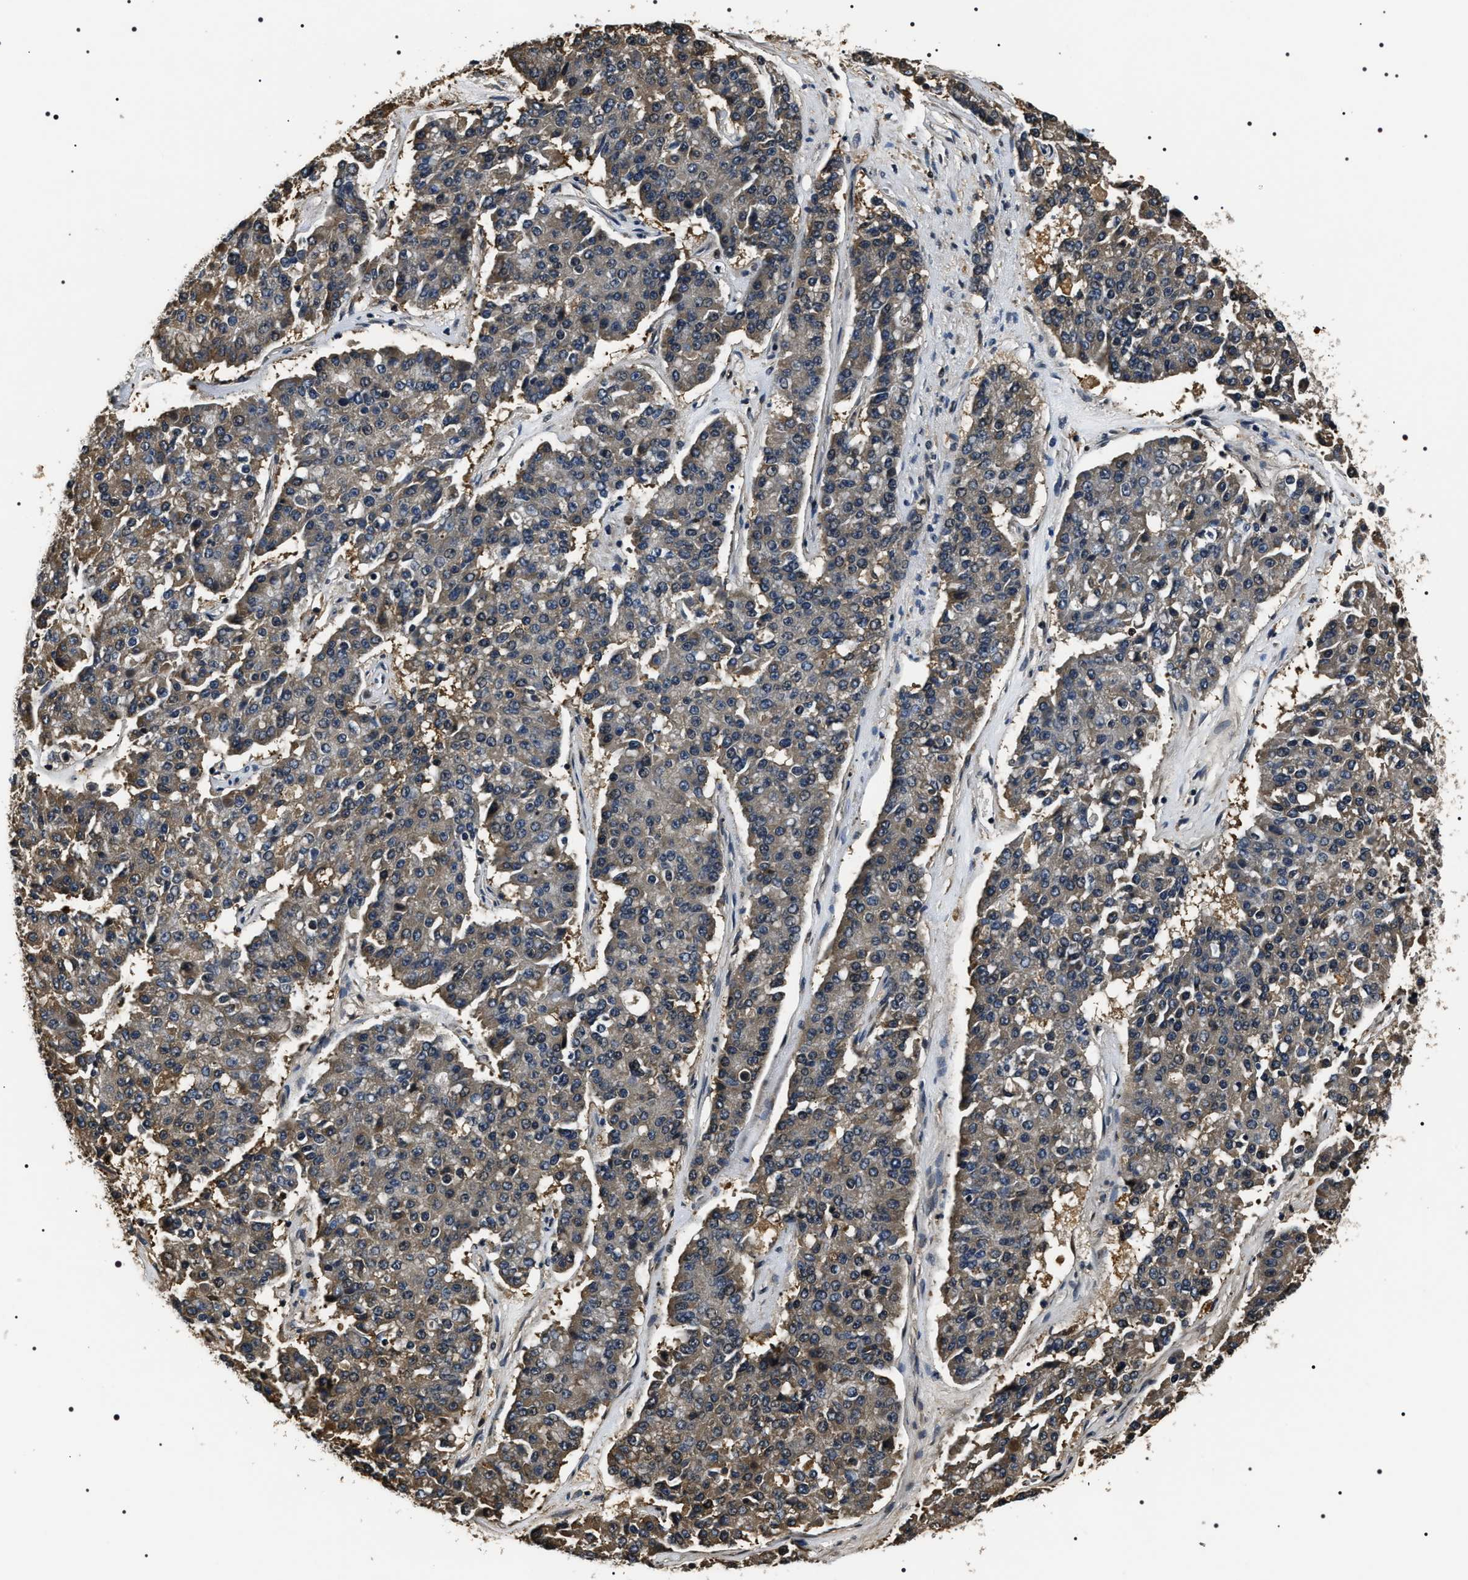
{"staining": {"intensity": "weak", "quantity": "25%-75%", "location": "cytoplasmic/membranous"}, "tissue": "pancreatic cancer", "cell_type": "Tumor cells", "image_type": "cancer", "snomed": [{"axis": "morphology", "description": "Adenocarcinoma, NOS"}, {"axis": "topography", "description": "Pancreas"}], "caption": "DAB (3,3'-diaminobenzidine) immunohistochemical staining of human pancreatic adenocarcinoma reveals weak cytoplasmic/membranous protein positivity in about 25%-75% of tumor cells.", "gene": "ARHGAP22", "patient": {"sex": "male", "age": 50}}